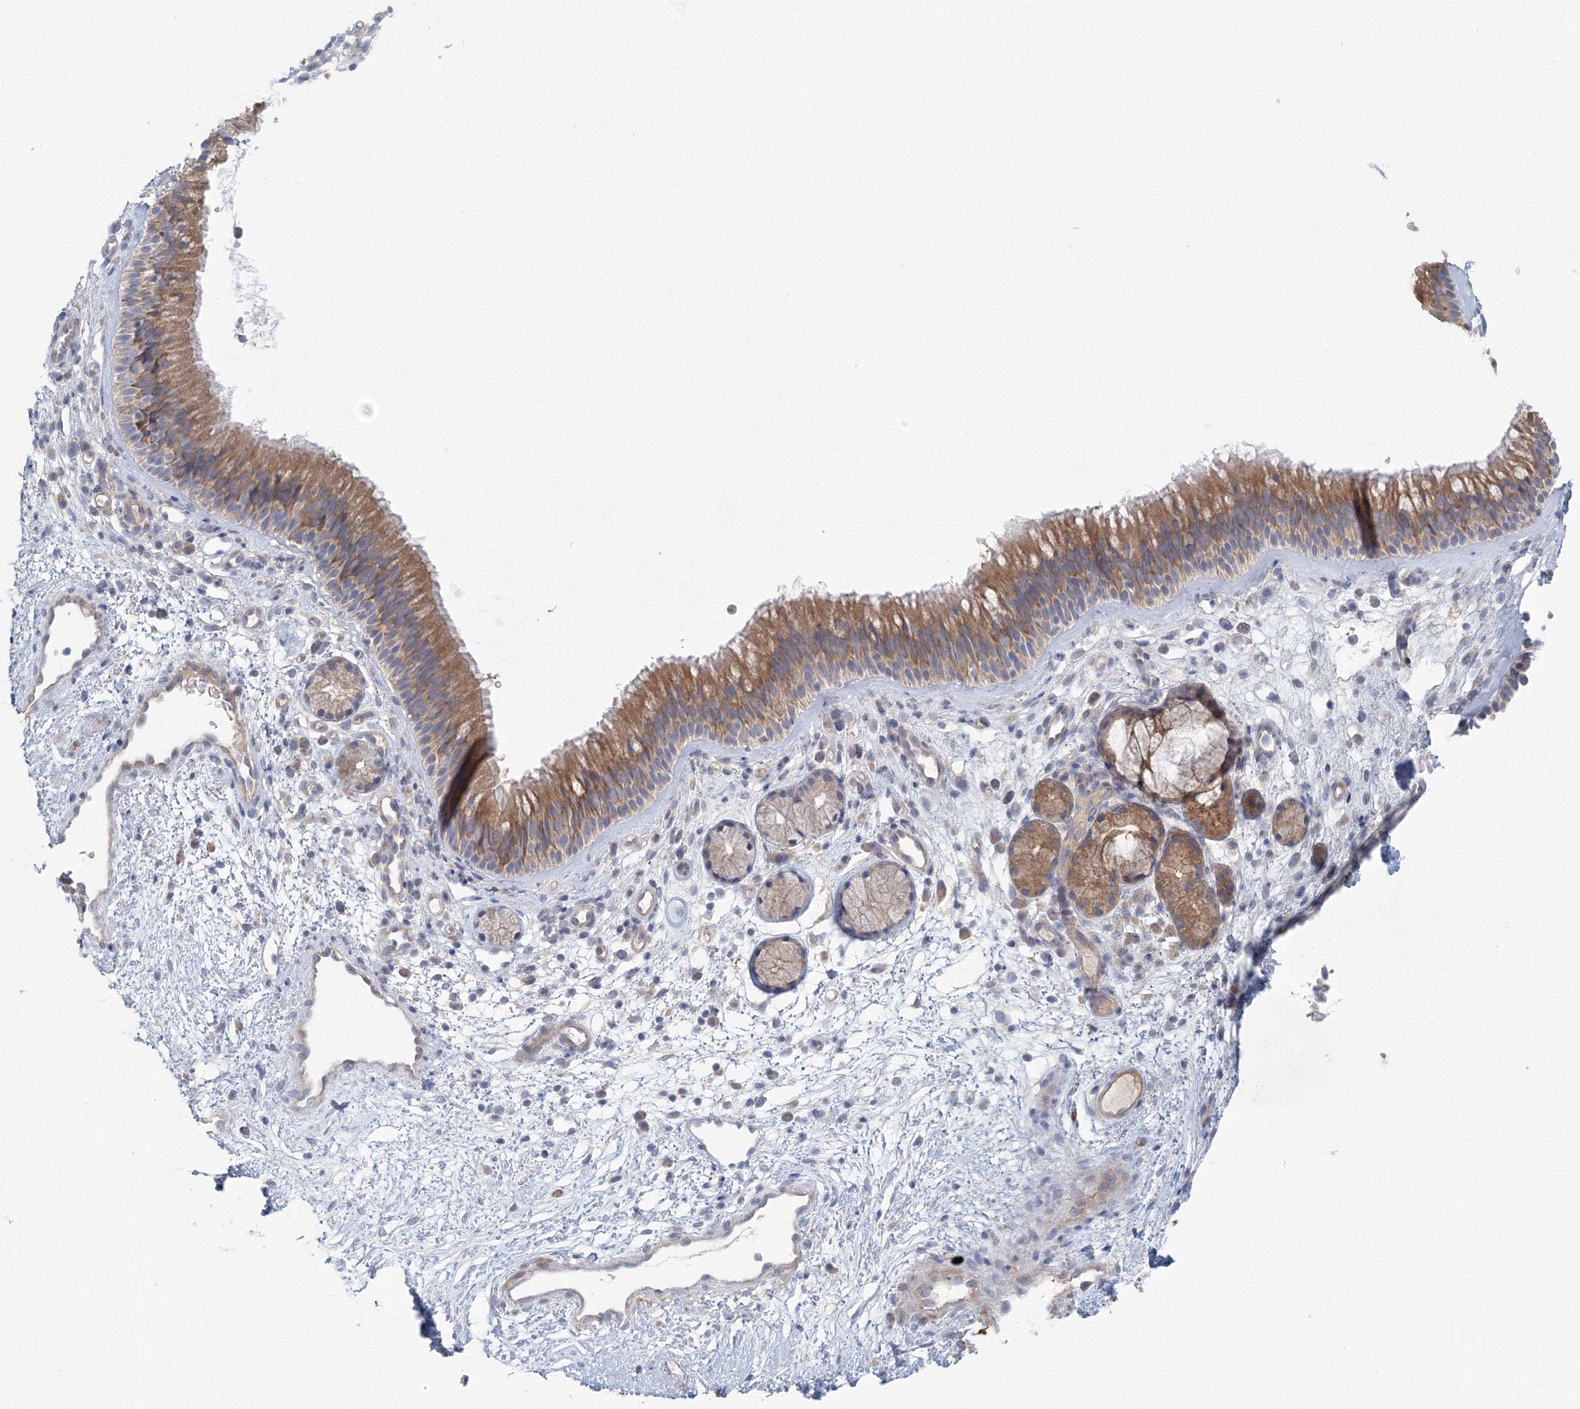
{"staining": {"intensity": "moderate", "quantity": ">75%", "location": "cytoplasmic/membranous"}, "tissue": "nasopharynx", "cell_type": "Respiratory epithelial cells", "image_type": "normal", "snomed": [{"axis": "morphology", "description": "Normal tissue, NOS"}, {"axis": "morphology", "description": "Inflammation, NOS"}, {"axis": "morphology", "description": "Malignant melanoma, Metastatic site"}, {"axis": "topography", "description": "Nasopharynx"}], "caption": "High-magnification brightfield microscopy of benign nasopharynx stained with DAB (brown) and counterstained with hematoxylin (blue). respiratory epithelial cells exhibit moderate cytoplasmic/membranous expression is appreciated in approximately>75% of cells.", "gene": "TACC2", "patient": {"sex": "male", "age": 70}}